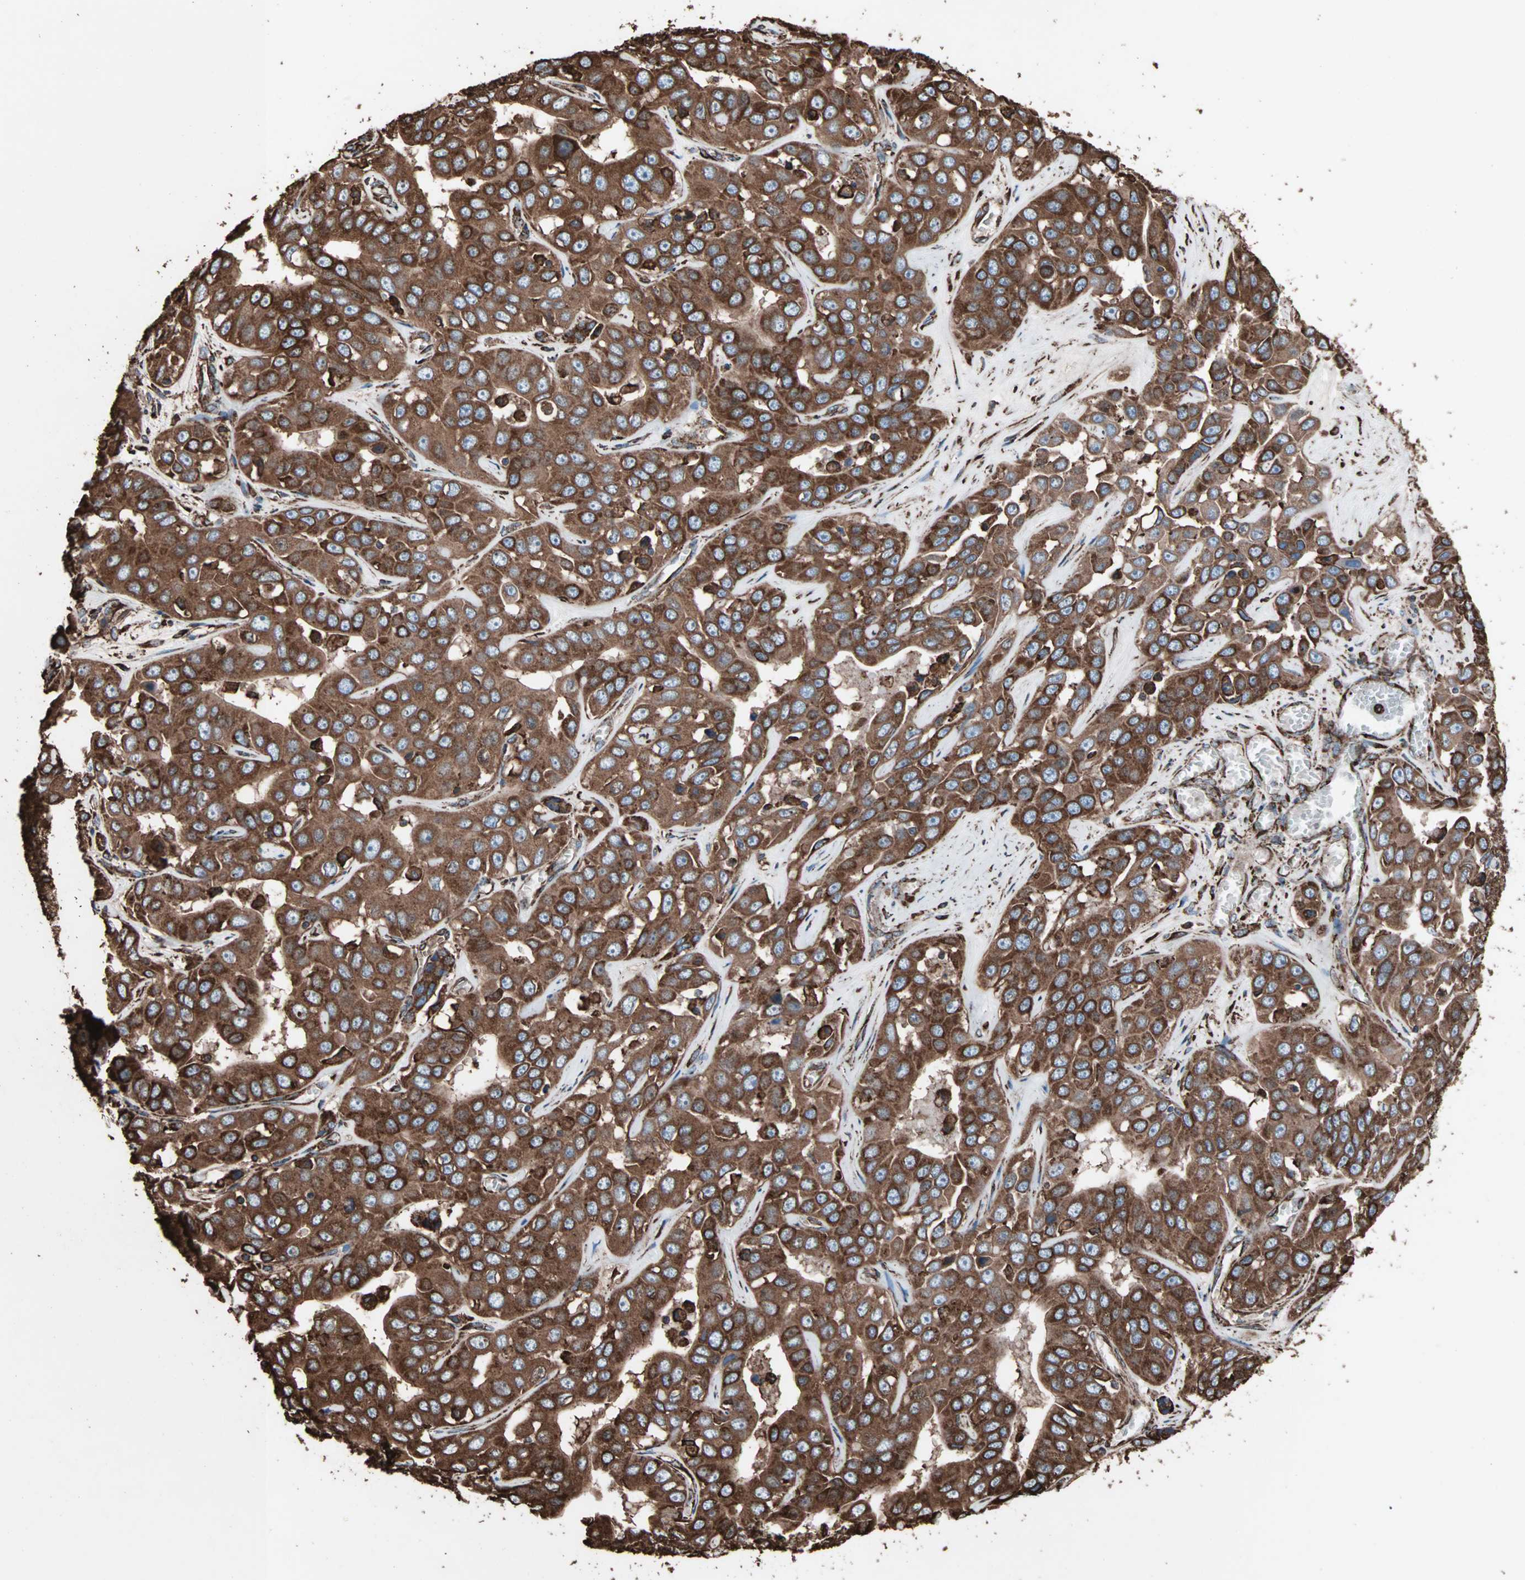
{"staining": {"intensity": "strong", "quantity": ">75%", "location": "cytoplasmic/membranous"}, "tissue": "liver cancer", "cell_type": "Tumor cells", "image_type": "cancer", "snomed": [{"axis": "morphology", "description": "Cholangiocarcinoma"}, {"axis": "topography", "description": "Liver"}], "caption": "An image of liver cancer (cholangiocarcinoma) stained for a protein displays strong cytoplasmic/membranous brown staining in tumor cells.", "gene": "HSP90B1", "patient": {"sex": "female", "age": 52}}